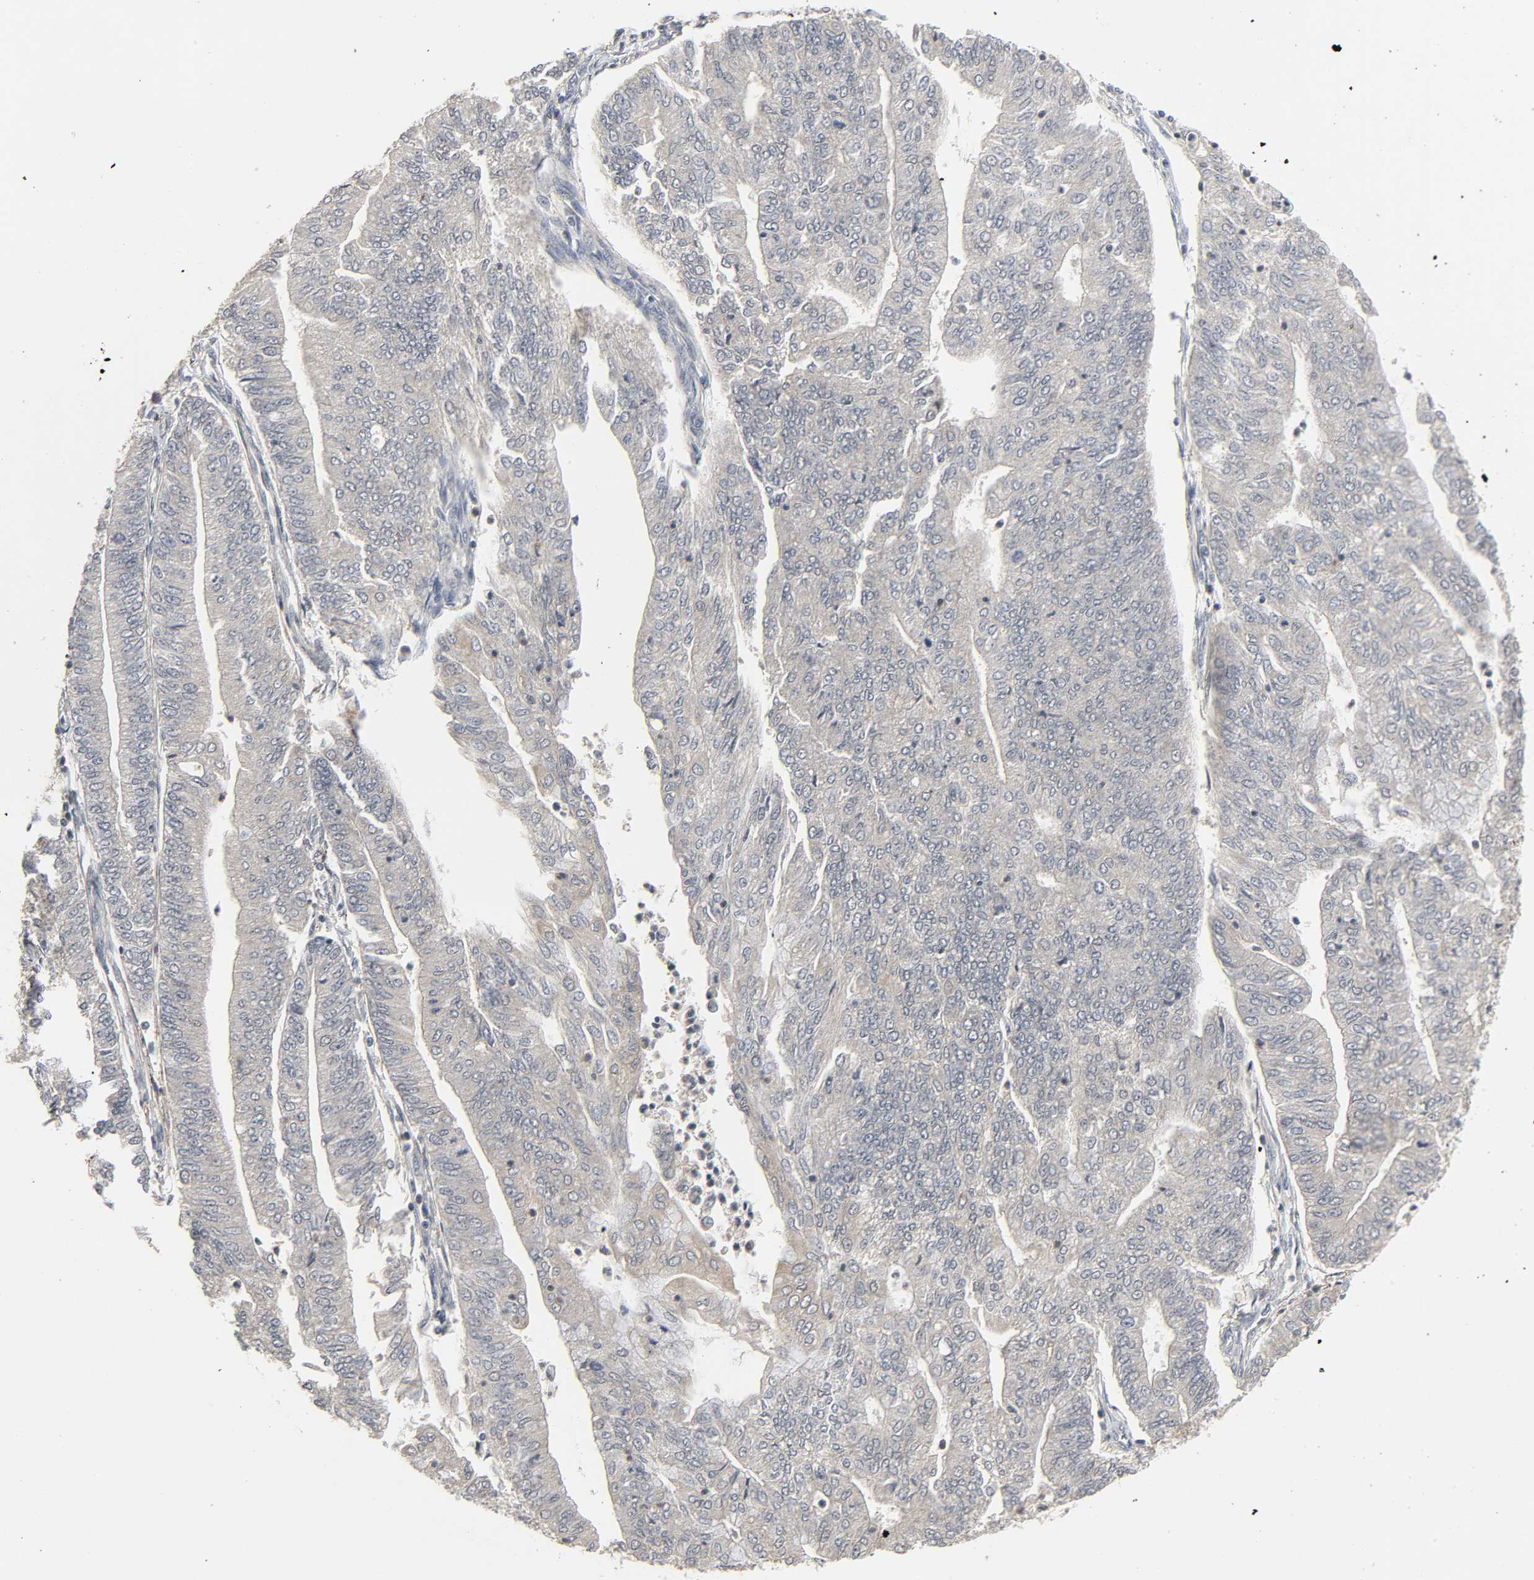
{"staining": {"intensity": "negative", "quantity": "none", "location": "none"}, "tissue": "endometrial cancer", "cell_type": "Tumor cells", "image_type": "cancer", "snomed": [{"axis": "morphology", "description": "Adenocarcinoma, NOS"}, {"axis": "topography", "description": "Endometrium"}], "caption": "This is an IHC photomicrograph of endometrial cancer. There is no expression in tumor cells.", "gene": "ZNF222", "patient": {"sex": "female", "age": 59}}